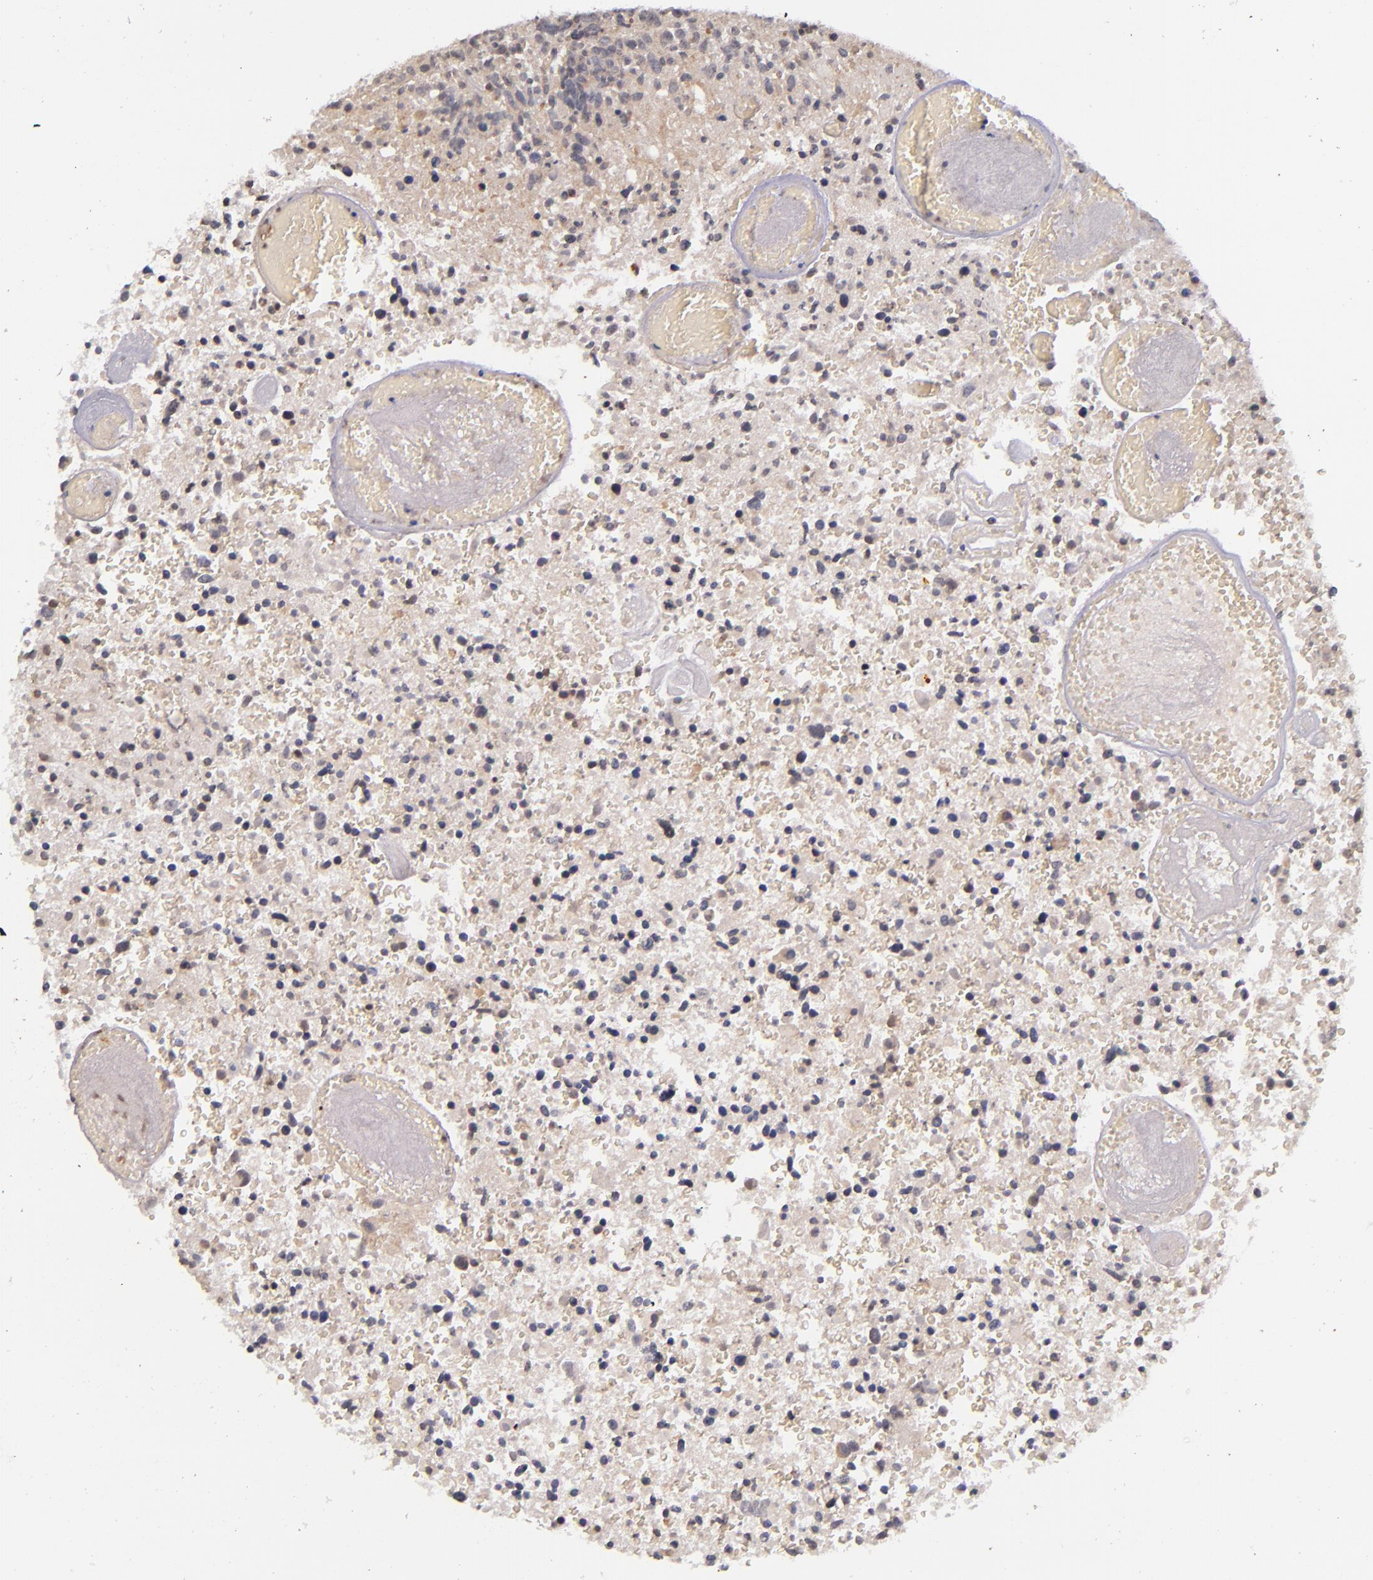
{"staining": {"intensity": "weak", "quantity": "25%-75%", "location": "cytoplasmic/membranous"}, "tissue": "glioma", "cell_type": "Tumor cells", "image_type": "cancer", "snomed": [{"axis": "morphology", "description": "Glioma, malignant, High grade"}, {"axis": "topography", "description": "Brain"}], "caption": "This micrograph exhibits malignant high-grade glioma stained with immunohistochemistry (IHC) to label a protein in brown. The cytoplasmic/membranous of tumor cells show weak positivity for the protein. Nuclei are counter-stained blue.", "gene": "TSC2", "patient": {"sex": "male", "age": 72}}